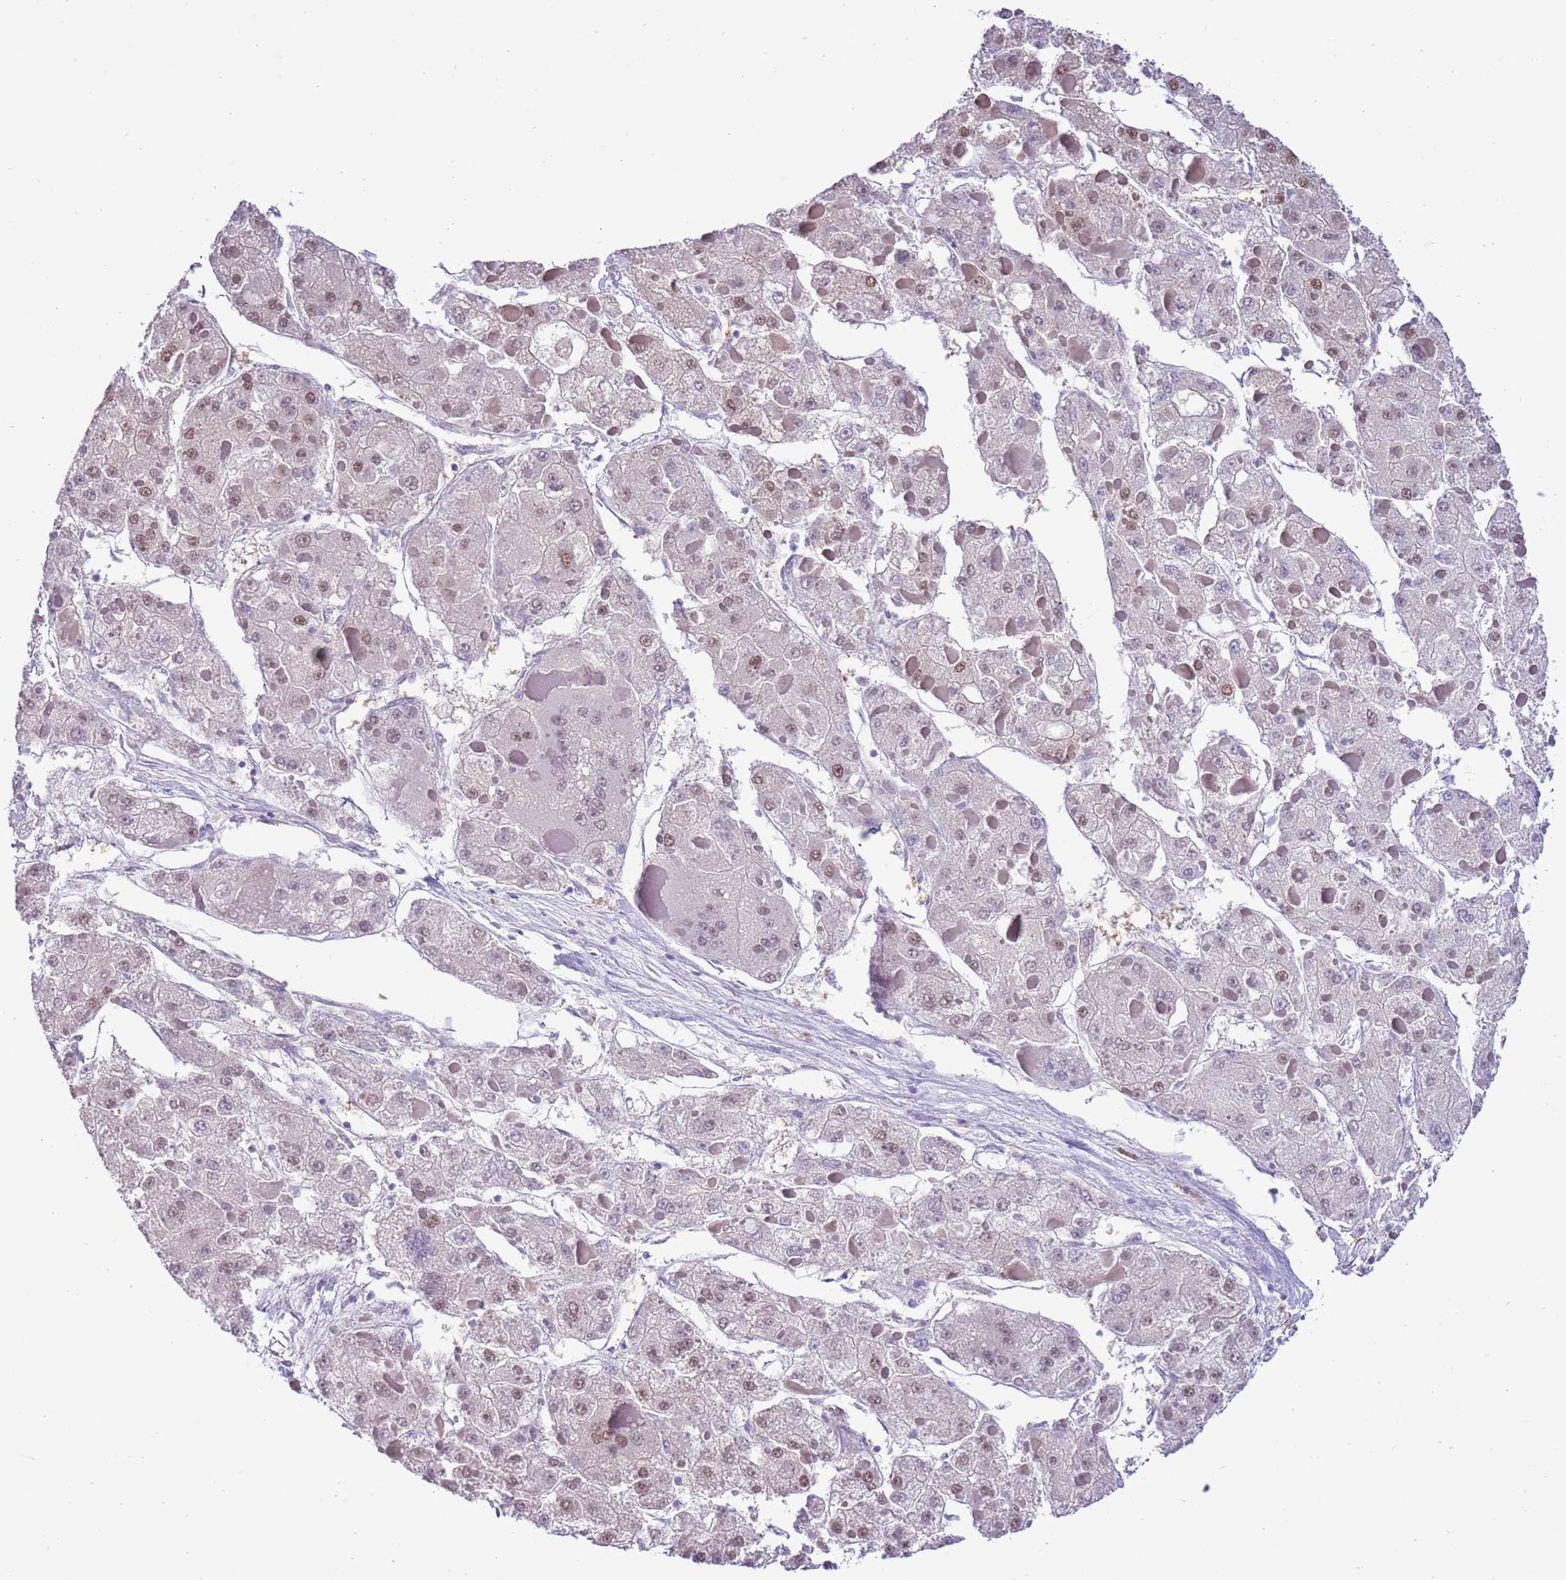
{"staining": {"intensity": "weak", "quantity": "<25%", "location": "nuclear"}, "tissue": "liver cancer", "cell_type": "Tumor cells", "image_type": "cancer", "snomed": [{"axis": "morphology", "description": "Carcinoma, Hepatocellular, NOS"}, {"axis": "topography", "description": "Liver"}], "caption": "Protein analysis of liver hepatocellular carcinoma reveals no significant staining in tumor cells.", "gene": "DDI2", "patient": {"sex": "female", "age": 73}}